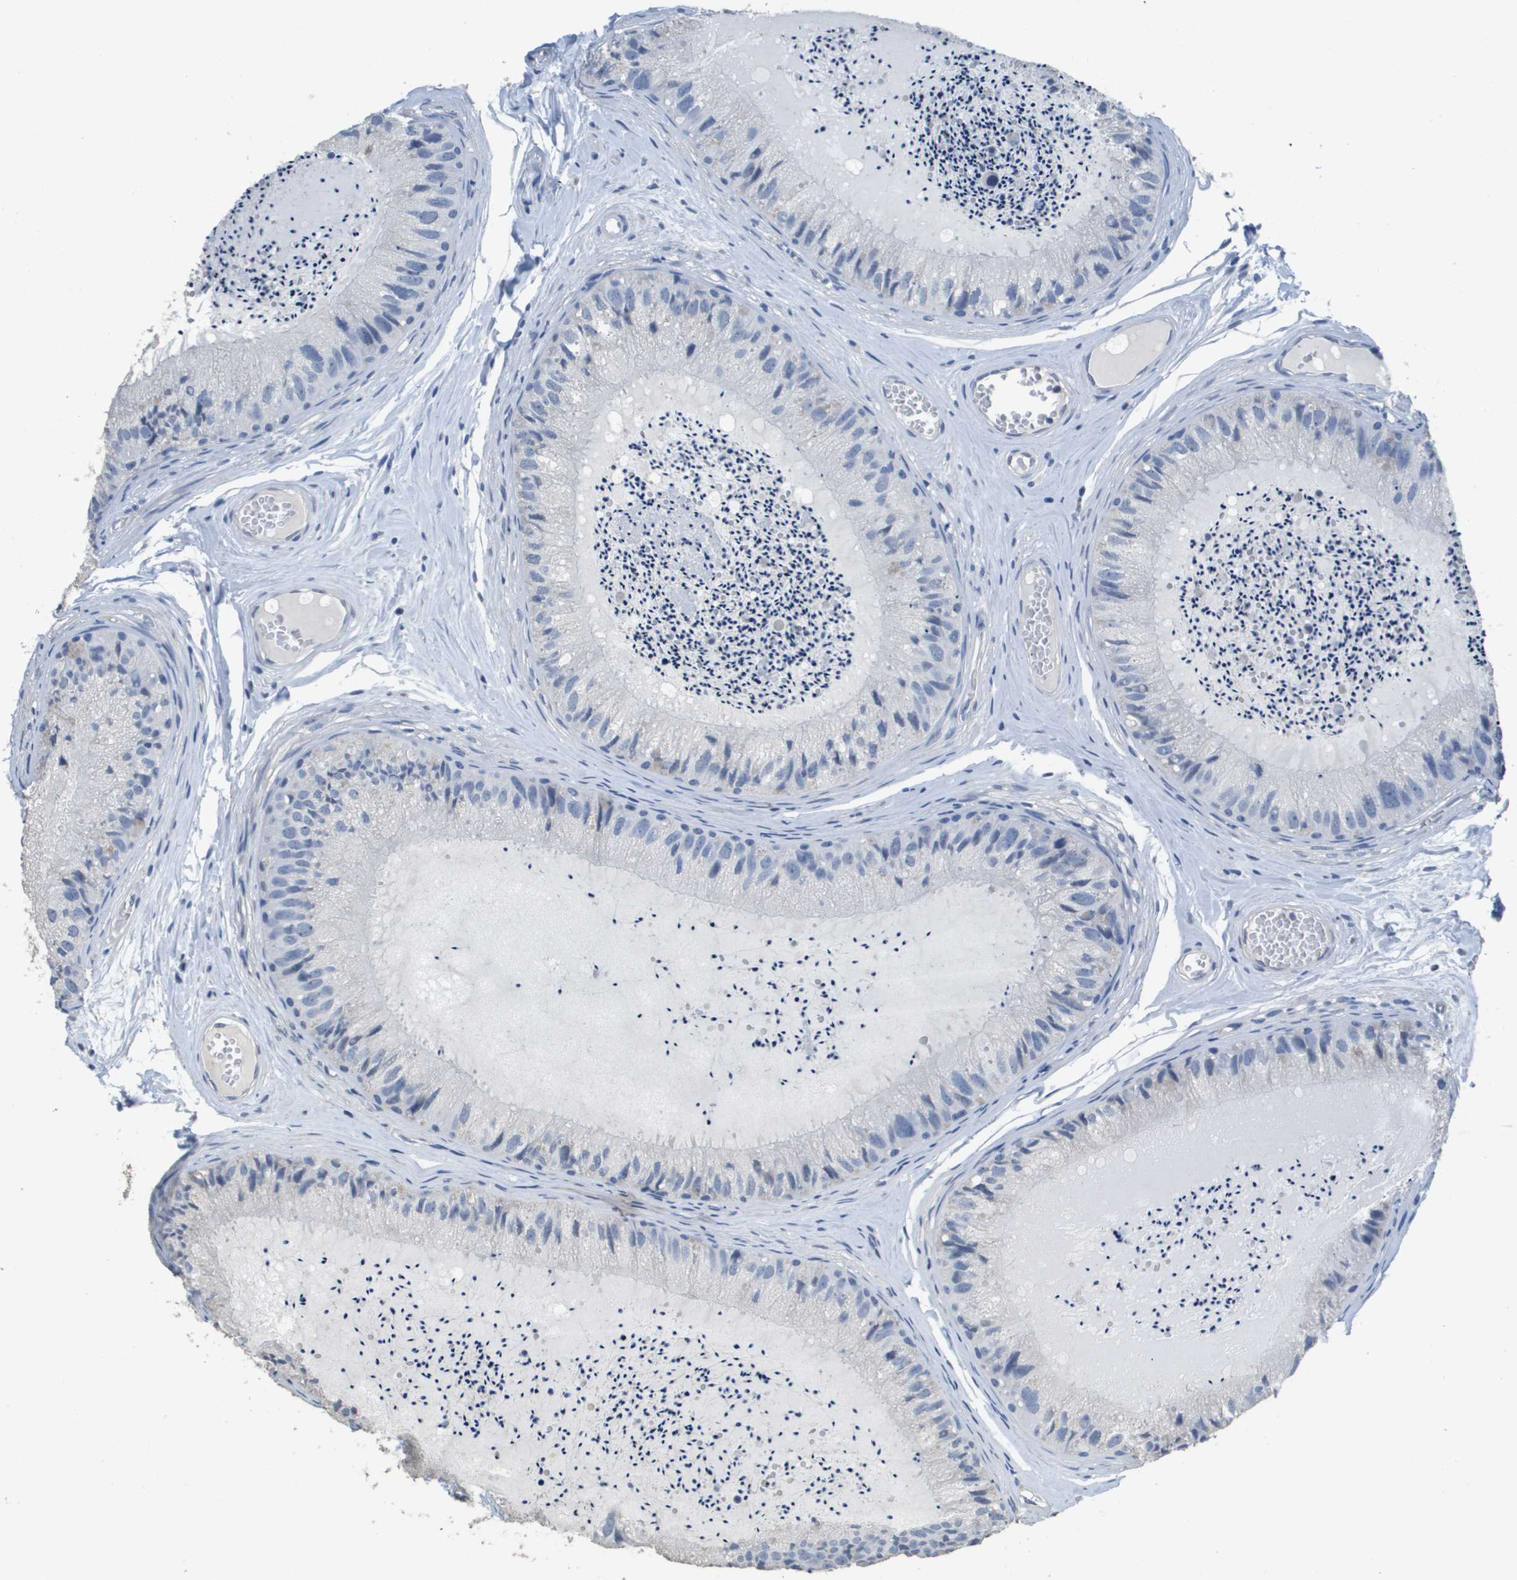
{"staining": {"intensity": "negative", "quantity": "none", "location": "none"}, "tissue": "epididymis", "cell_type": "Glandular cells", "image_type": "normal", "snomed": [{"axis": "morphology", "description": "Normal tissue, NOS"}, {"axis": "topography", "description": "Epididymis"}], "caption": "Immunohistochemistry (IHC) photomicrograph of normal epididymis: human epididymis stained with DAB (3,3'-diaminobenzidine) displays no significant protein expression in glandular cells. (Stains: DAB immunohistochemistry with hematoxylin counter stain, Microscopy: brightfield microscopy at high magnification).", "gene": "MT3", "patient": {"sex": "male", "age": 31}}